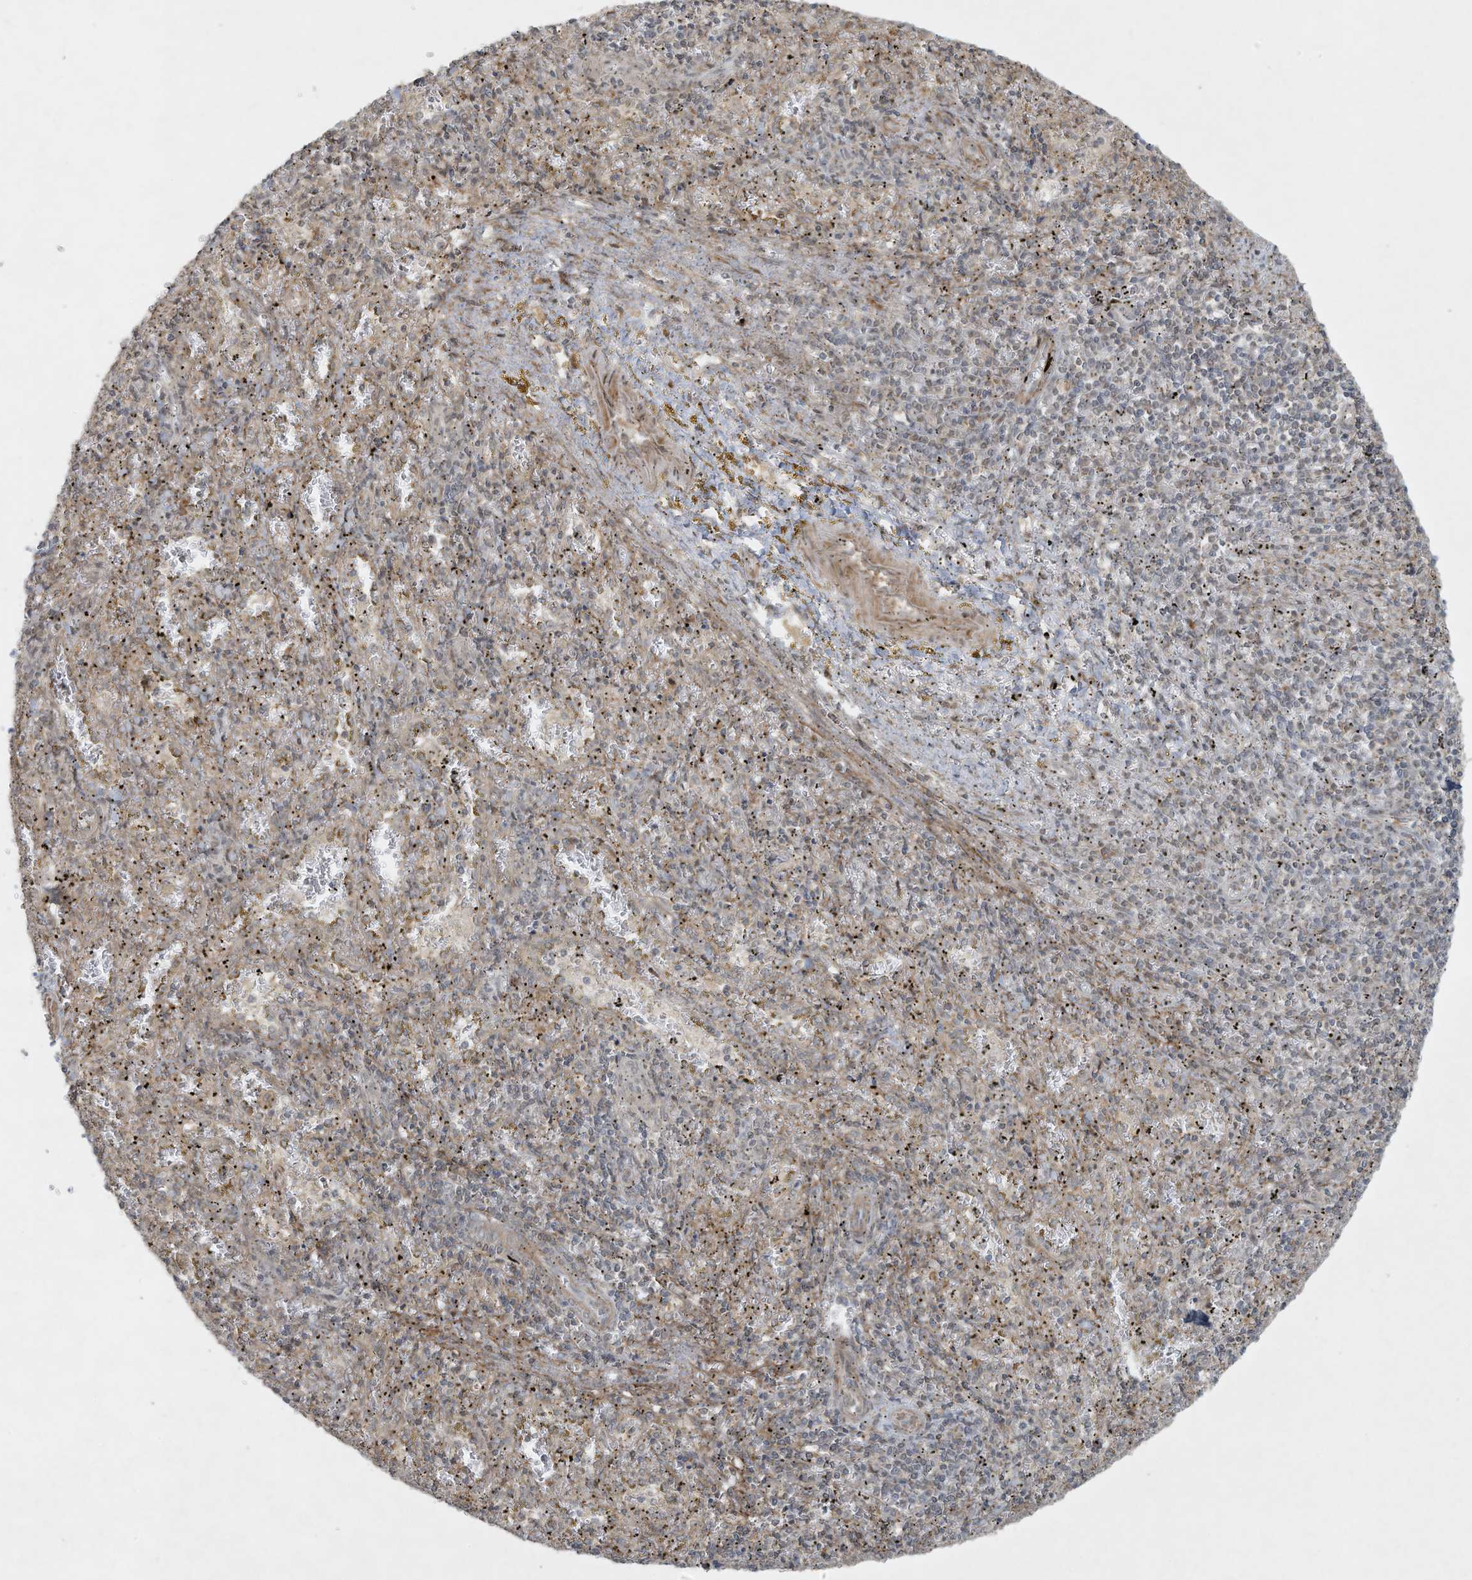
{"staining": {"intensity": "negative", "quantity": "none", "location": "none"}, "tissue": "spleen", "cell_type": "Cells in red pulp", "image_type": "normal", "snomed": [{"axis": "morphology", "description": "Normal tissue, NOS"}, {"axis": "topography", "description": "Spleen"}], "caption": "Immunohistochemical staining of benign human spleen reveals no significant expression in cells in red pulp.", "gene": "ZNF263", "patient": {"sex": "male", "age": 11}}